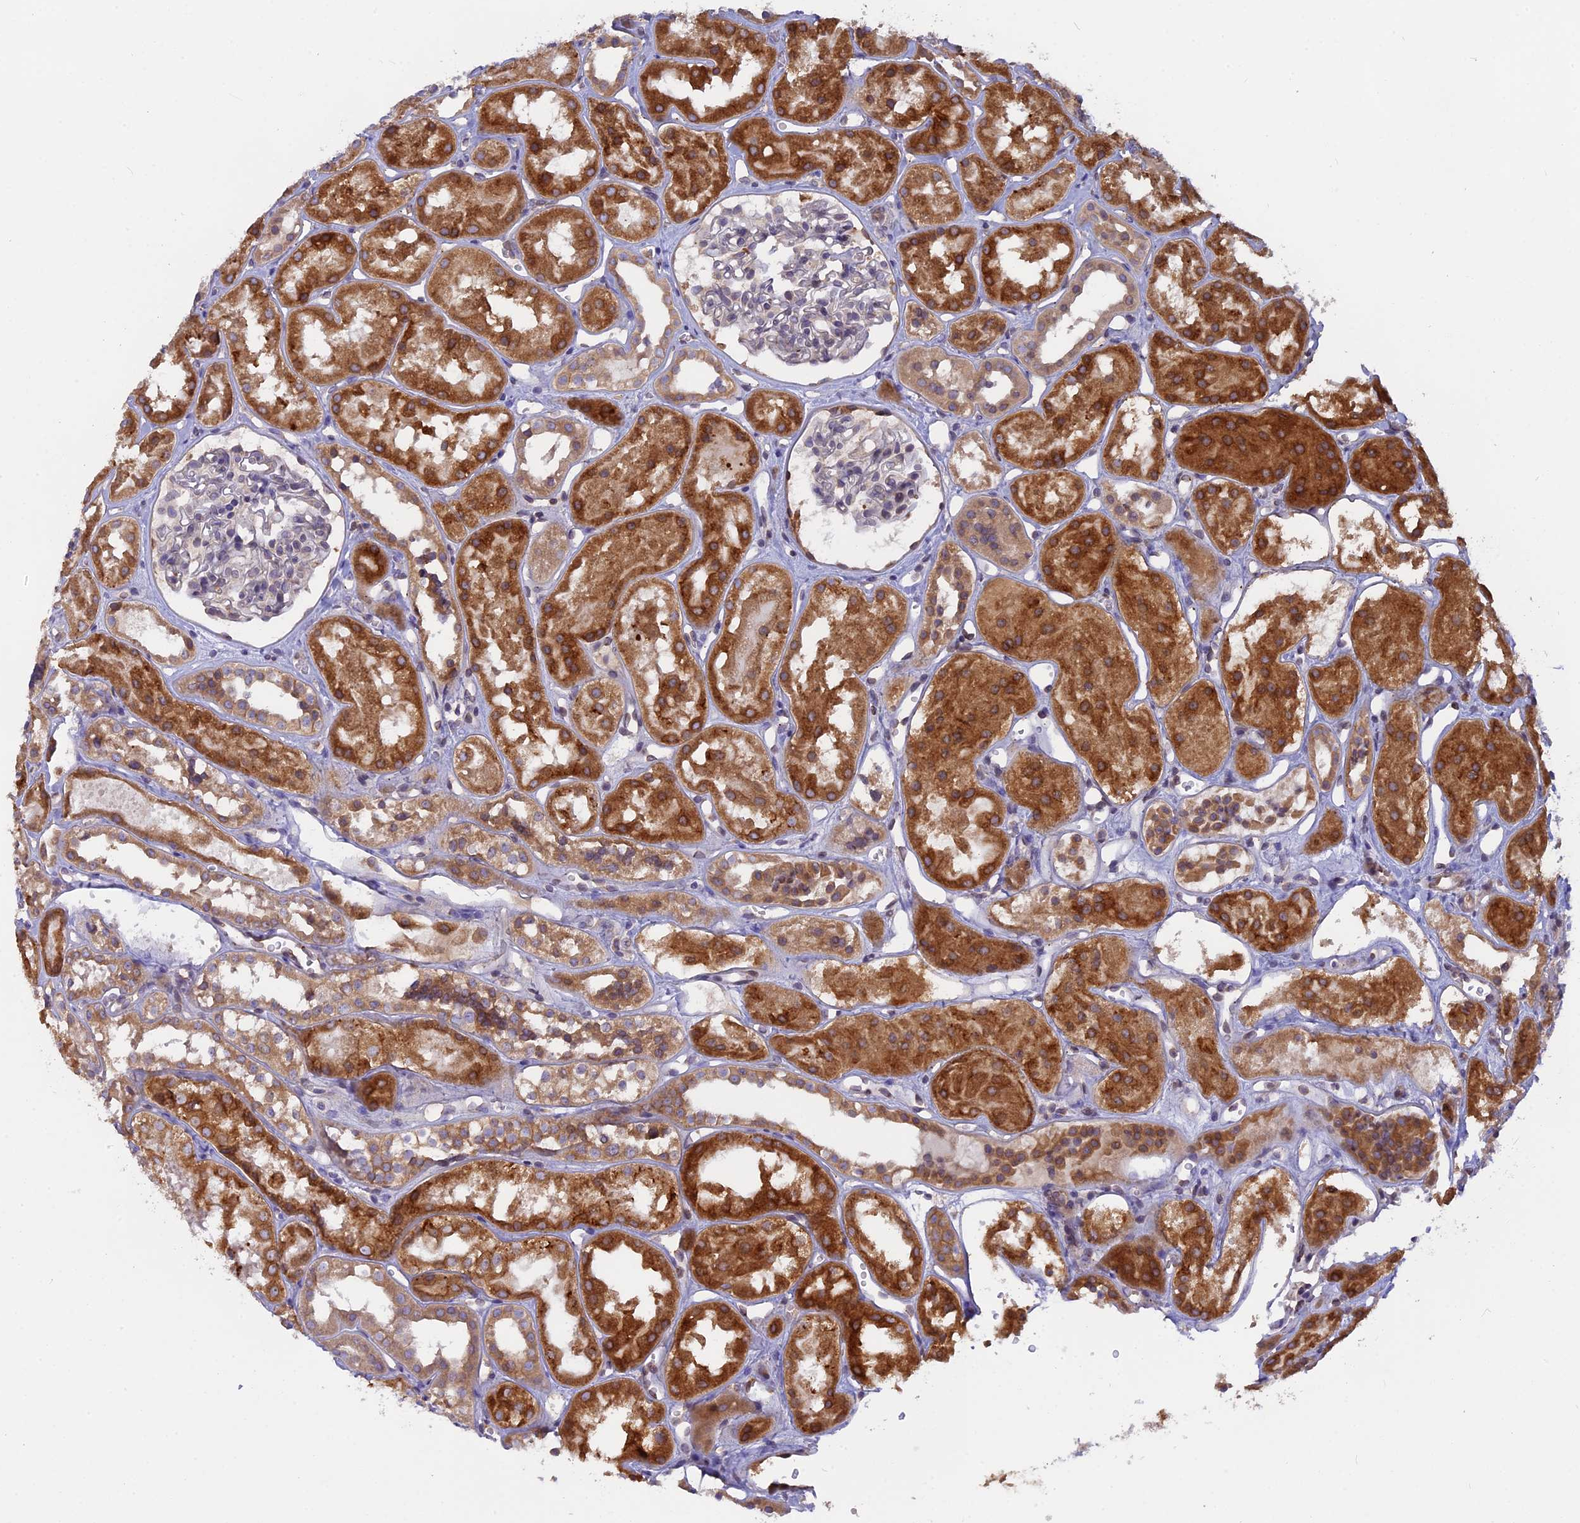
{"staining": {"intensity": "negative", "quantity": "none", "location": "none"}, "tissue": "kidney", "cell_type": "Cells in glomeruli", "image_type": "normal", "snomed": [{"axis": "morphology", "description": "Normal tissue, NOS"}, {"axis": "topography", "description": "Kidney"}], "caption": "High magnification brightfield microscopy of benign kidney stained with DAB (brown) and counterstained with hematoxylin (blue): cells in glomeruli show no significant staining.", "gene": "TLCD1", "patient": {"sex": "male", "age": 16}}